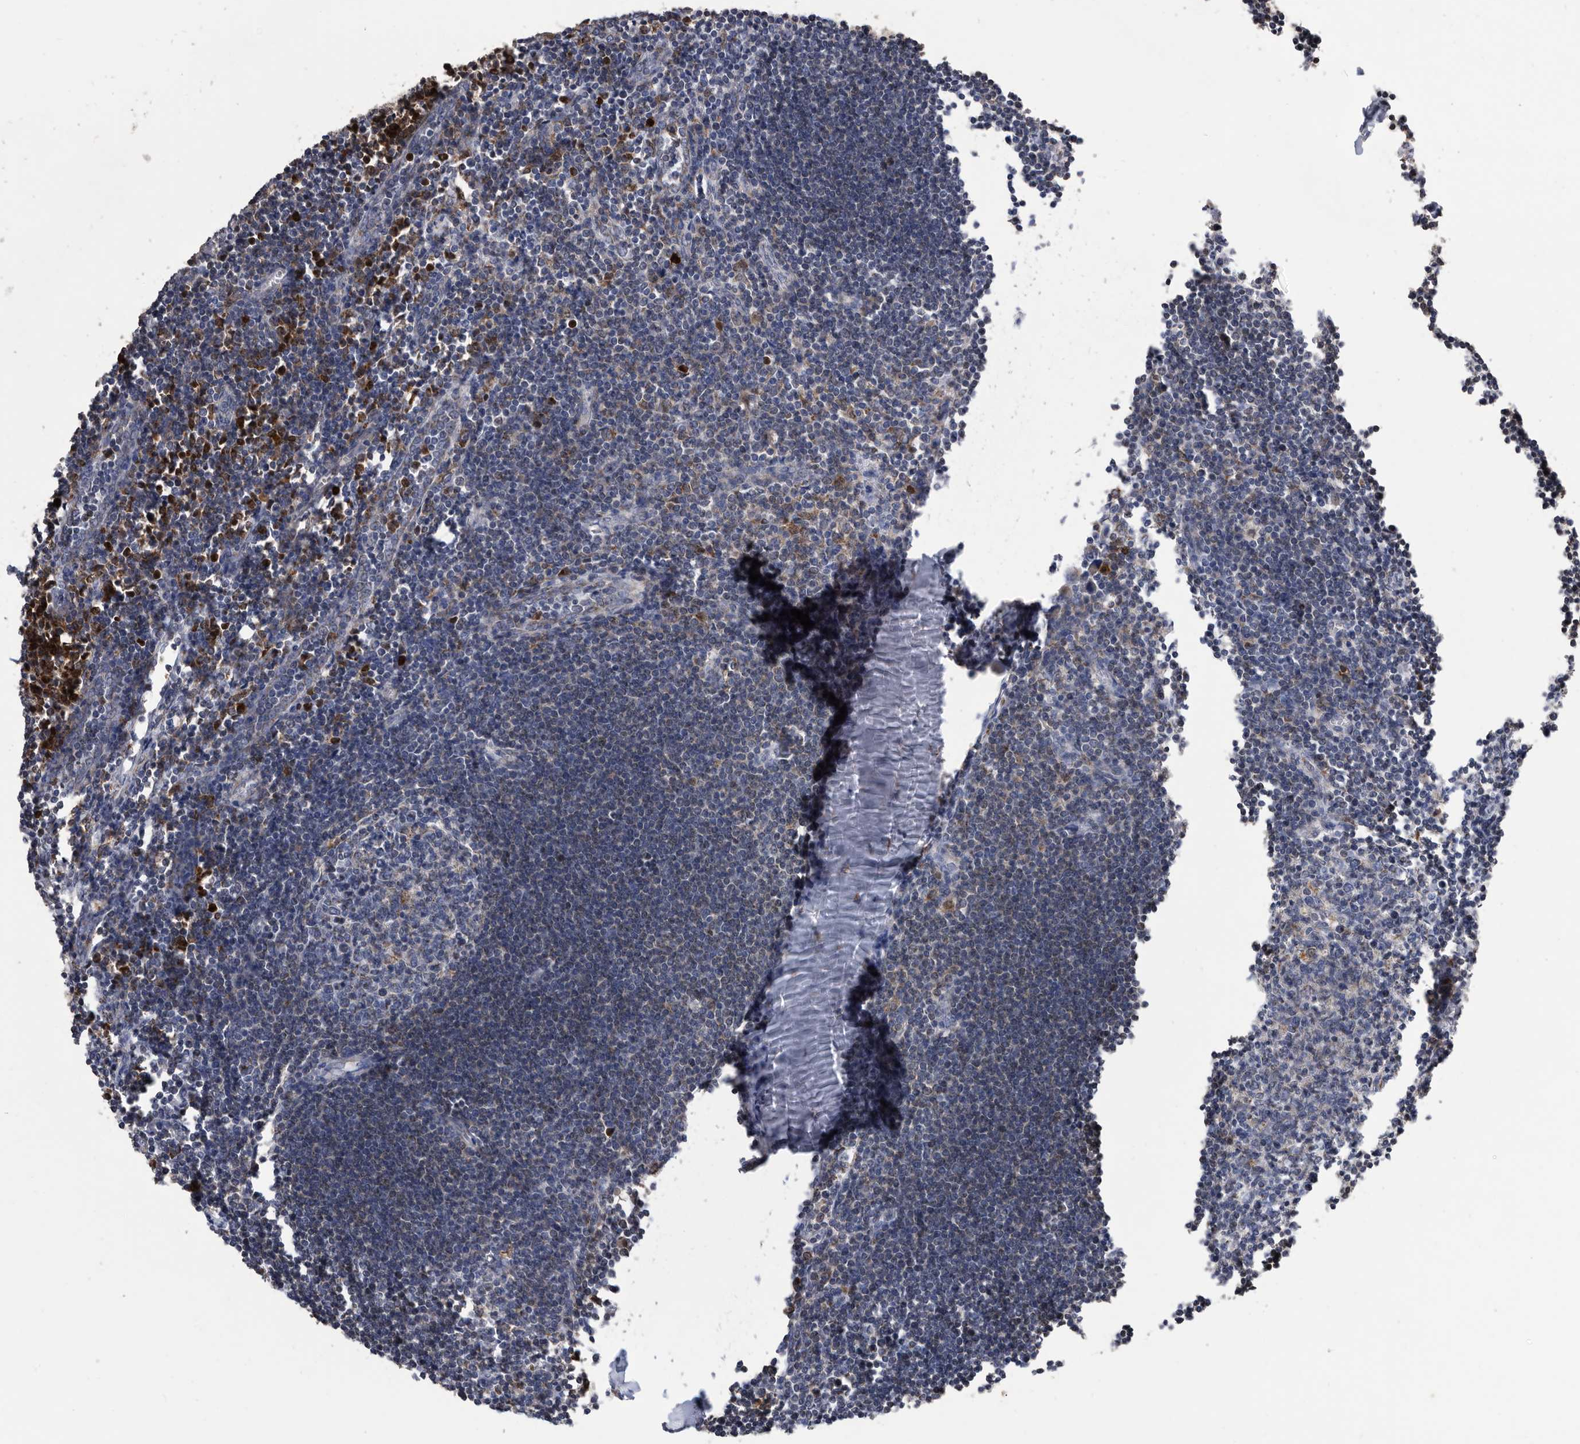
{"staining": {"intensity": "negative", "quantity": "none", "location": "none"}, "tissue": "lymph node", "cell_type": "Germinal center cells", "image_type": "normal", "snomed": [{"axis": "morphology", "description": "Normal tissue, NOS"}, {"axis": "morphology", "description": "Malignant melanoma, Metastatic site"}, {"axis": "topography", "description": "Lymph node"}], "caption": "The IHC histopathology image has no significant staining in germinal center cells of lymph node. Brightfield microscopy of IHC stained with DAB (brown) and hematoxylin (blue), captured at high magnification.", "gene": "CRISPLD2", "patient": {"sex": "male", "age": 41}}